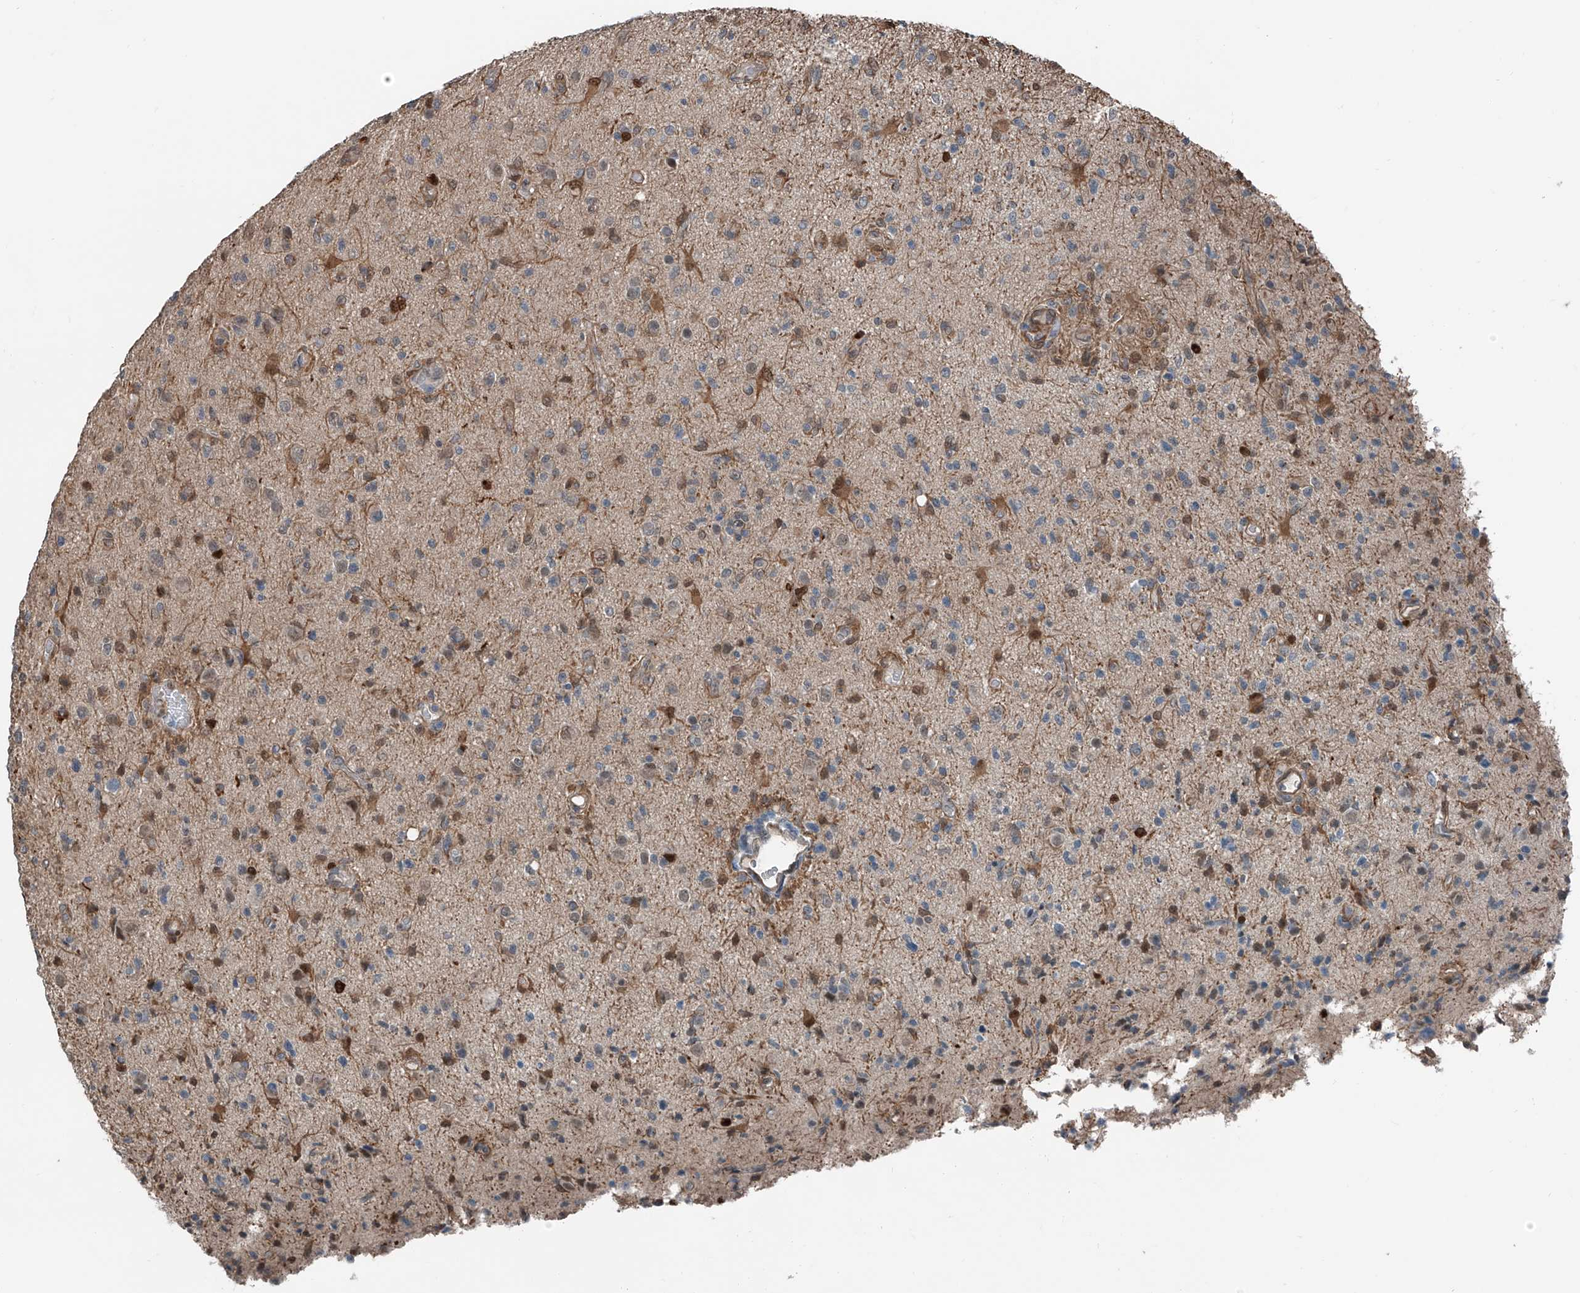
{"staining": {"intensity": "negative", "quantity": "none", "location": "none"}, "tissue": "glioma", "cell_type": "Tumor cells", "image_type": "cancer", "snomed": [{"axis": "morphology", "description": "Glioma, malignant, High grade"}, {"axis": "topography", "description": "Brain"}], "caption": "High power microscopy image of an IHC histopathology image of glioma, revealing no significant positivity in tumor cells. The staining was performed using DAB to visualize the protein expression in brown, while the nuclei were stained in blue with hematoxylin (Magnification: 20x).", "gene": "HSPA6", "patient": {"sex": "female", "age": 57}}